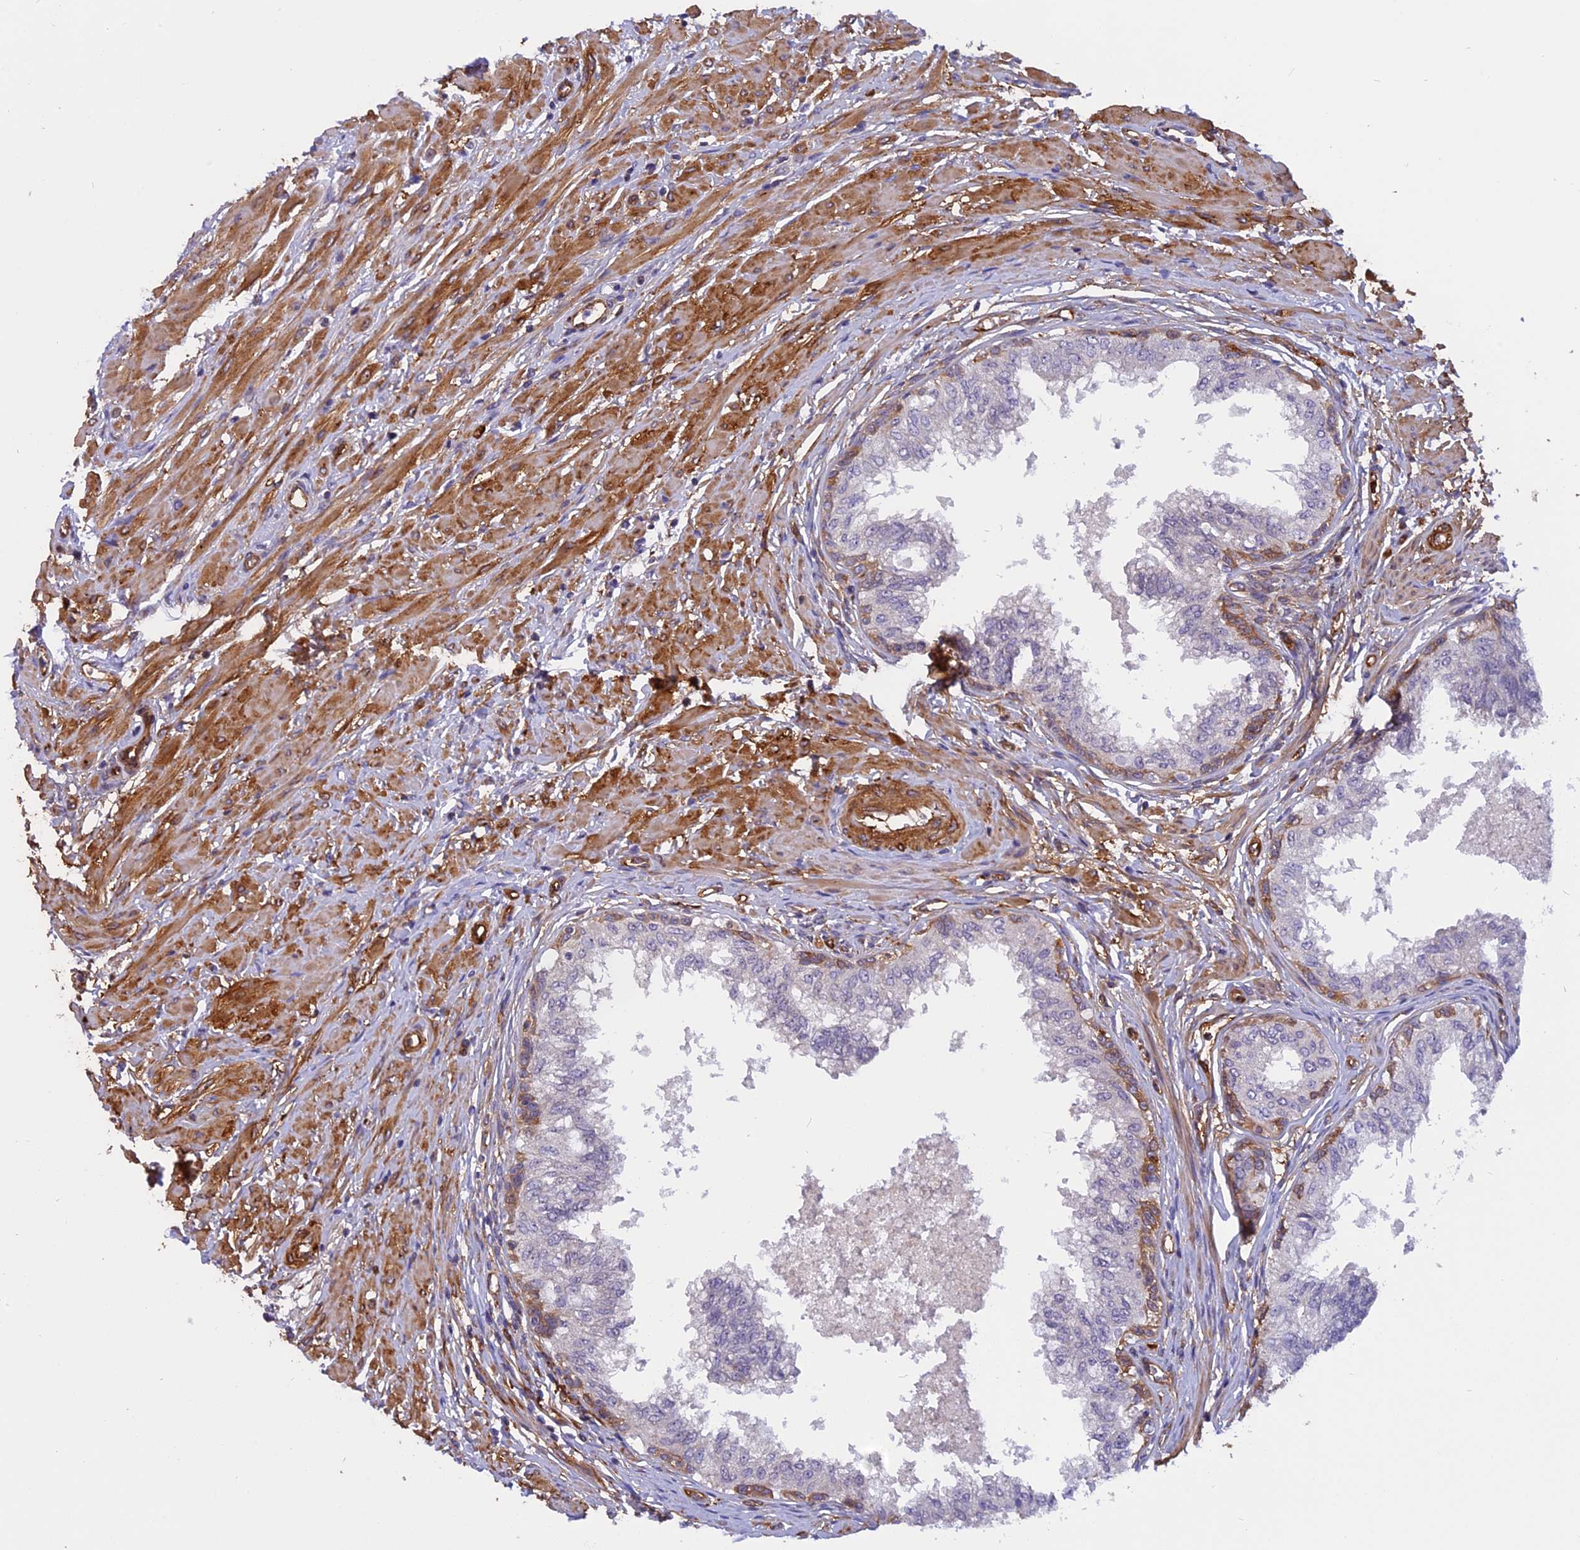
{"staining": {"intensity": "weak", "quantity": "25%-75%", "location": "cytoplasmic/membranous"}, "tissue": "prostate", "cell_type": "Glandular cells", "image_type": "normal", "snomed": [{"axis": "morphology", "description": "Normal tissue, NOS"}, {"axis": "topography", "description": "Prostate"}, {"axis": "topography", "description": "Seminal veicle"}], "caption": "DAB immunohistochemical staining of benign human prostate reveals weak cytoplasmic/membranous protein staining in approximately 25%-75% of glandular cells. (DAB IHC, brown staining for protein, blue staining for nuclei).", "gene": "EHBP1L1", "patient": {"sex": "male", "age": 60}}